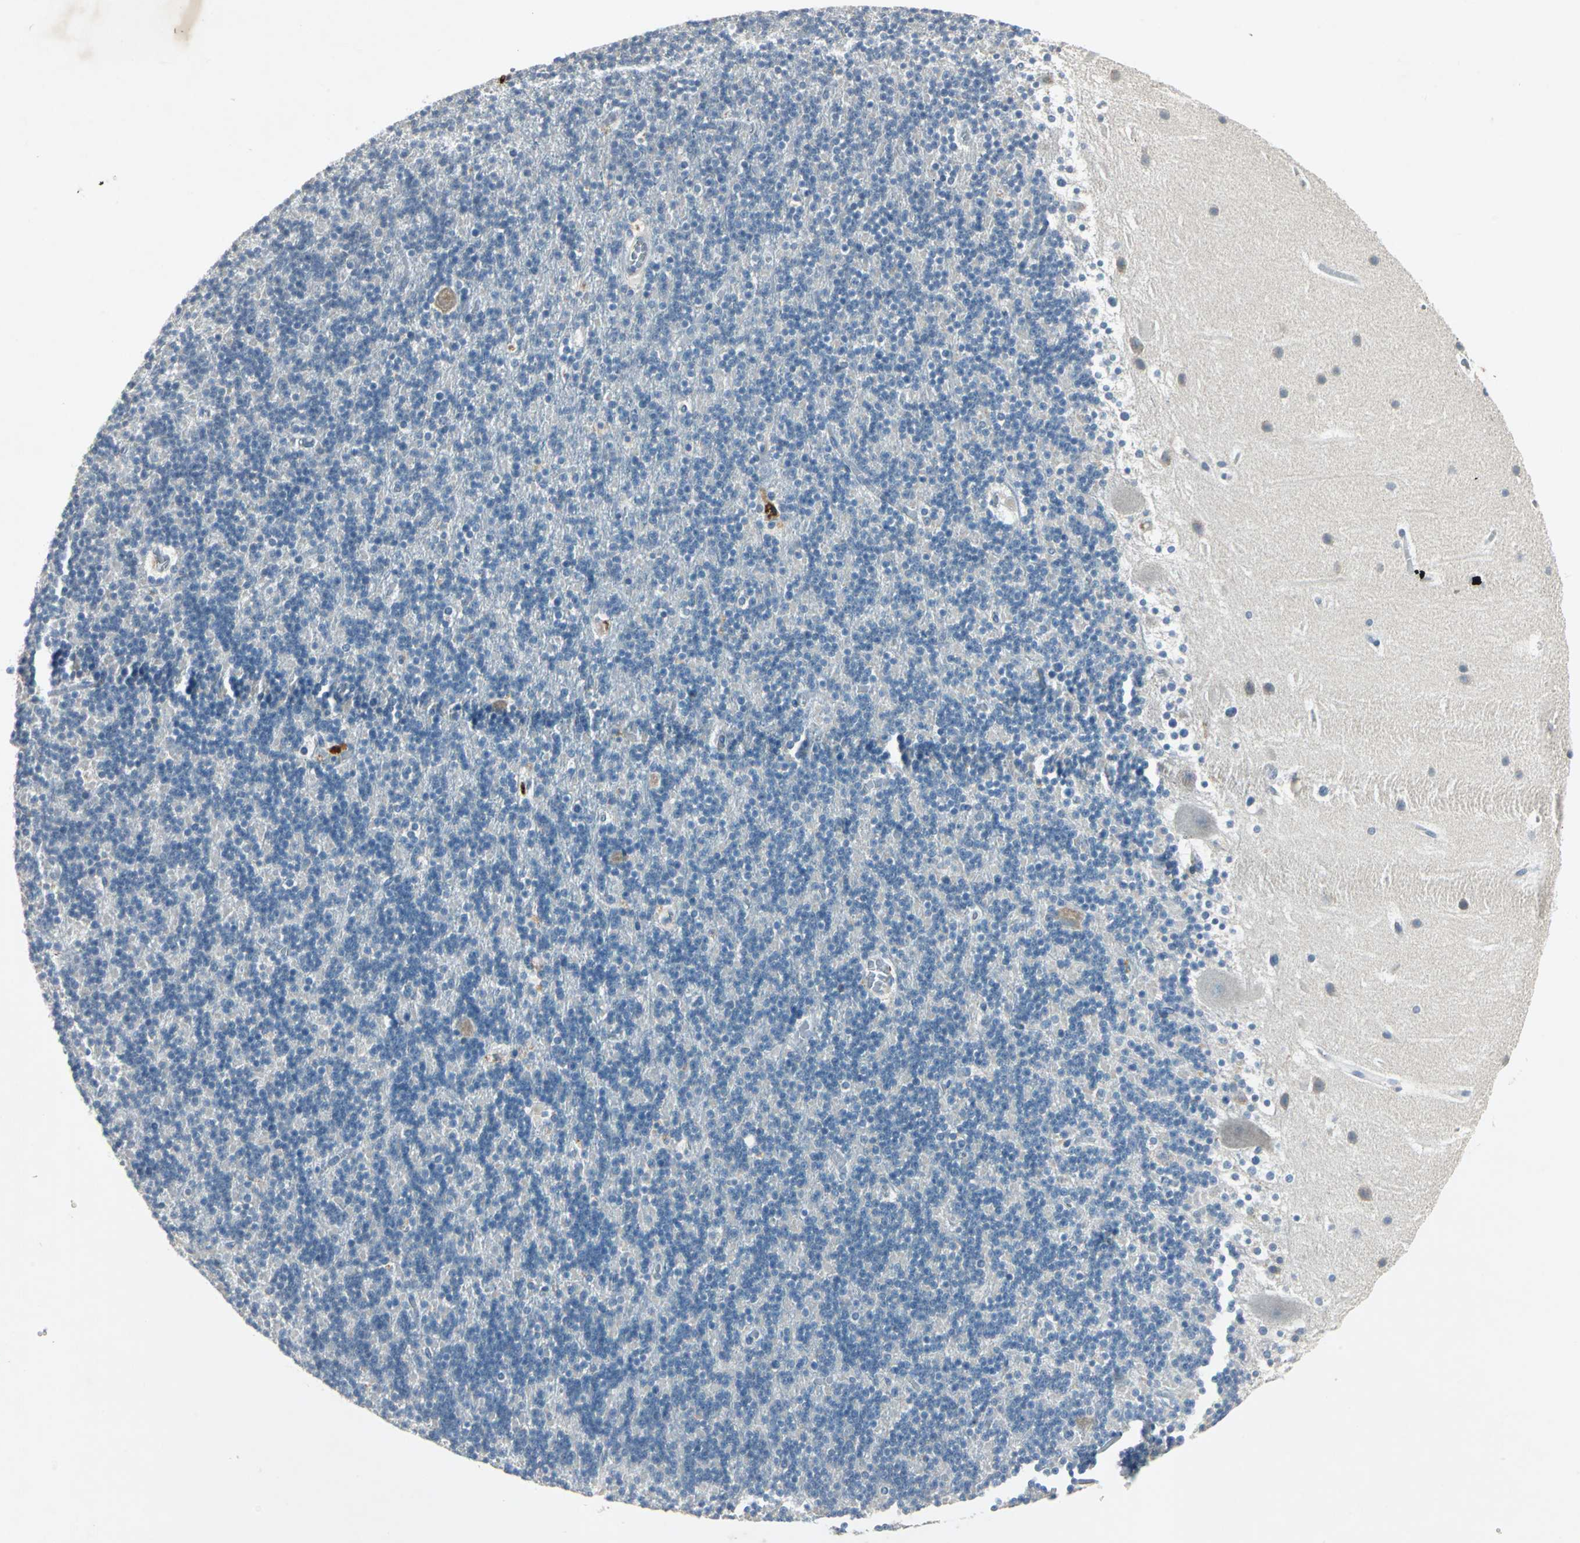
{"staining": {"intensity": "negative", "quantity": "none", "location": "none"}, "tissue": "cerebellum", "cell_type": "Cells in granular layer", "image_type": "normal", "snomed": [{"axis": "morphology", "description": "Normal tissue, NOS"}, {"axis": "topography", "description": "Cerebellum"}], "caption": "Human cerebellum stained for a protein using immunohistochemistry exhibits no positivity in cells in granular layer.", "gene": "SLC2A13", "patient": {"sex": "male", "age": 45}}